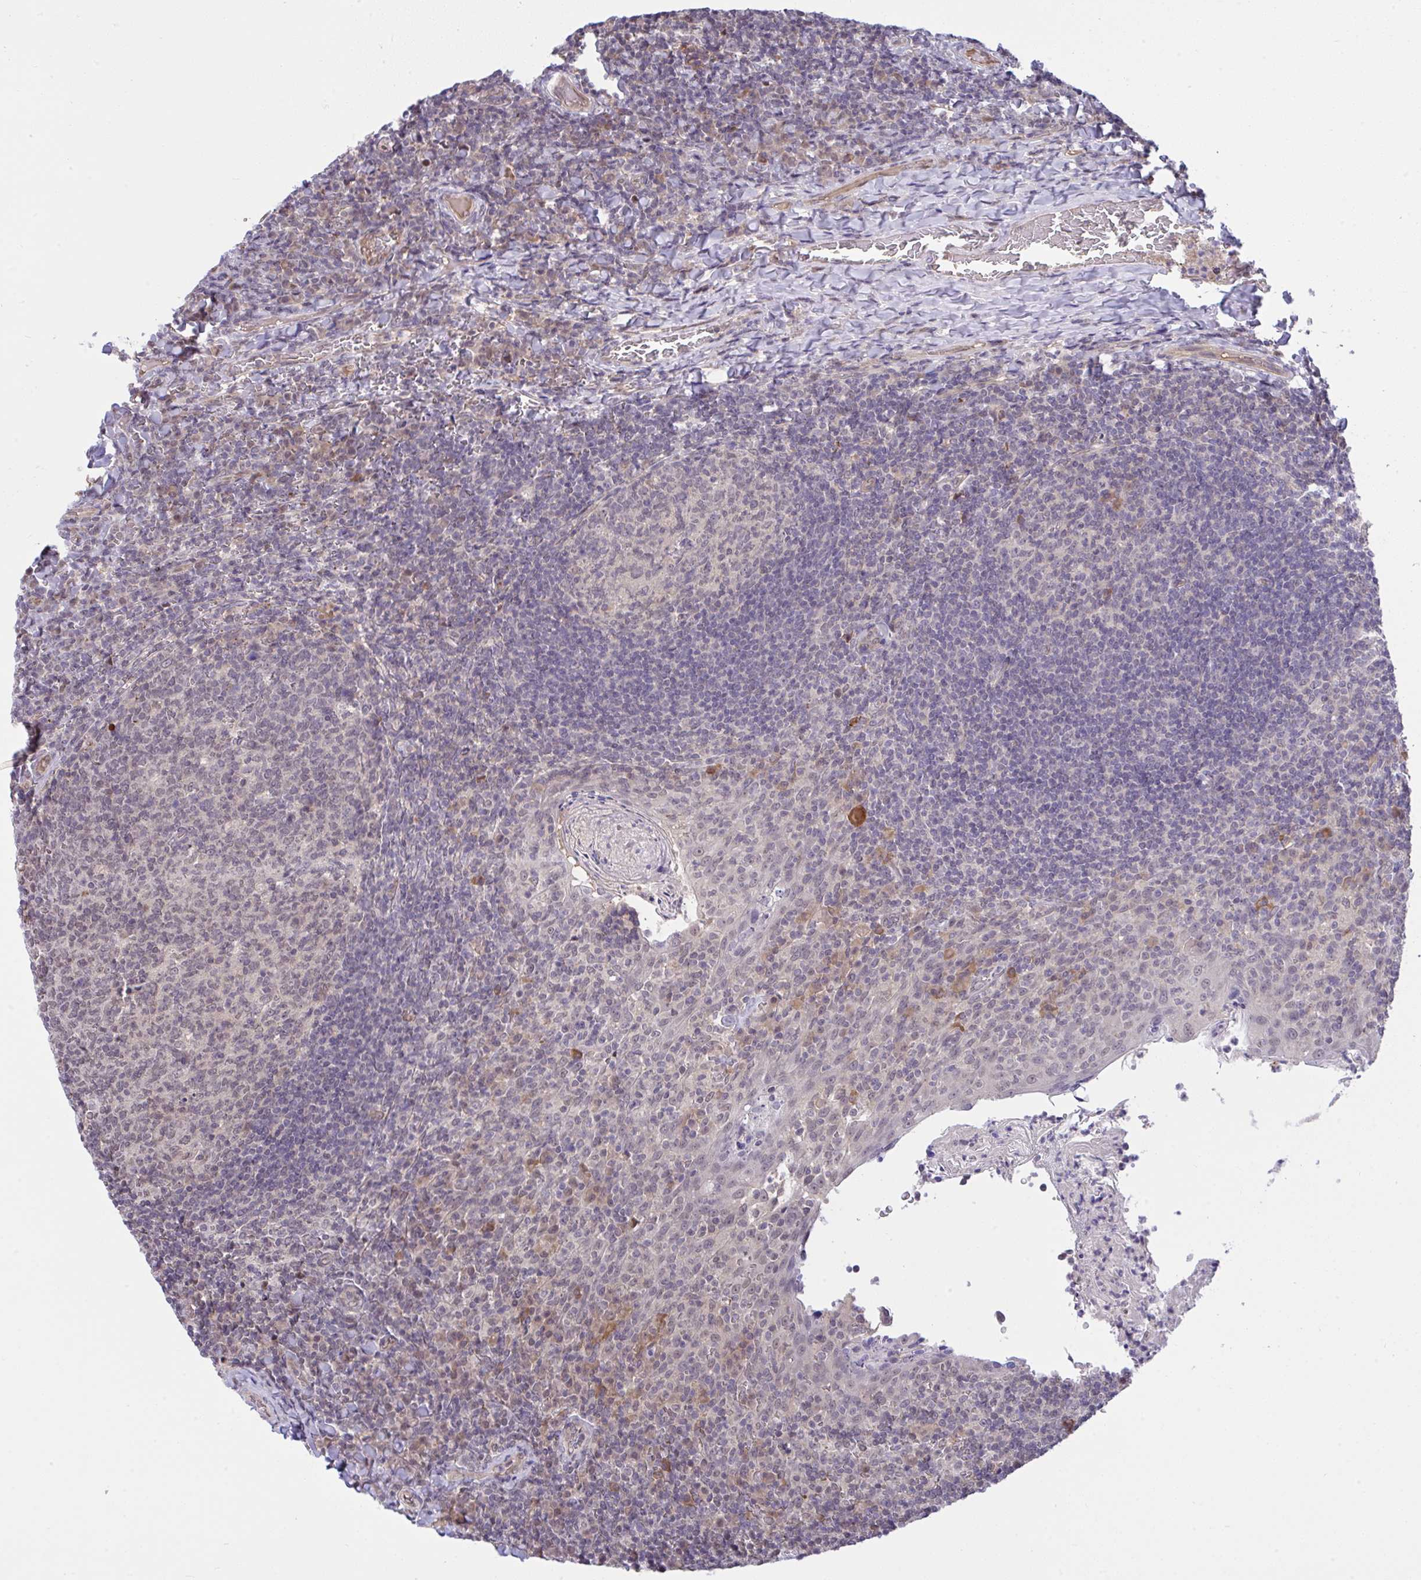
{"staining": {"intensity": "weak", "quantity": "<25%", "location": "nuclear"}, "tissue": "tonsil", "cell_type": "Germinal center cells", "image_type": "normal", "snomed": [{"axis": "morphology", "description": "Normal tissue, NOS"}, {"axis": "topography", "description": "Tonsil"}], "caption": "Immunohistochemical staining of unremarkable human tonsil displays no significant staining in germinal center cells. Nuclei are stained in blue.", "gene": "C9orf64", "patient": {"sex": "female", "age": 10}}